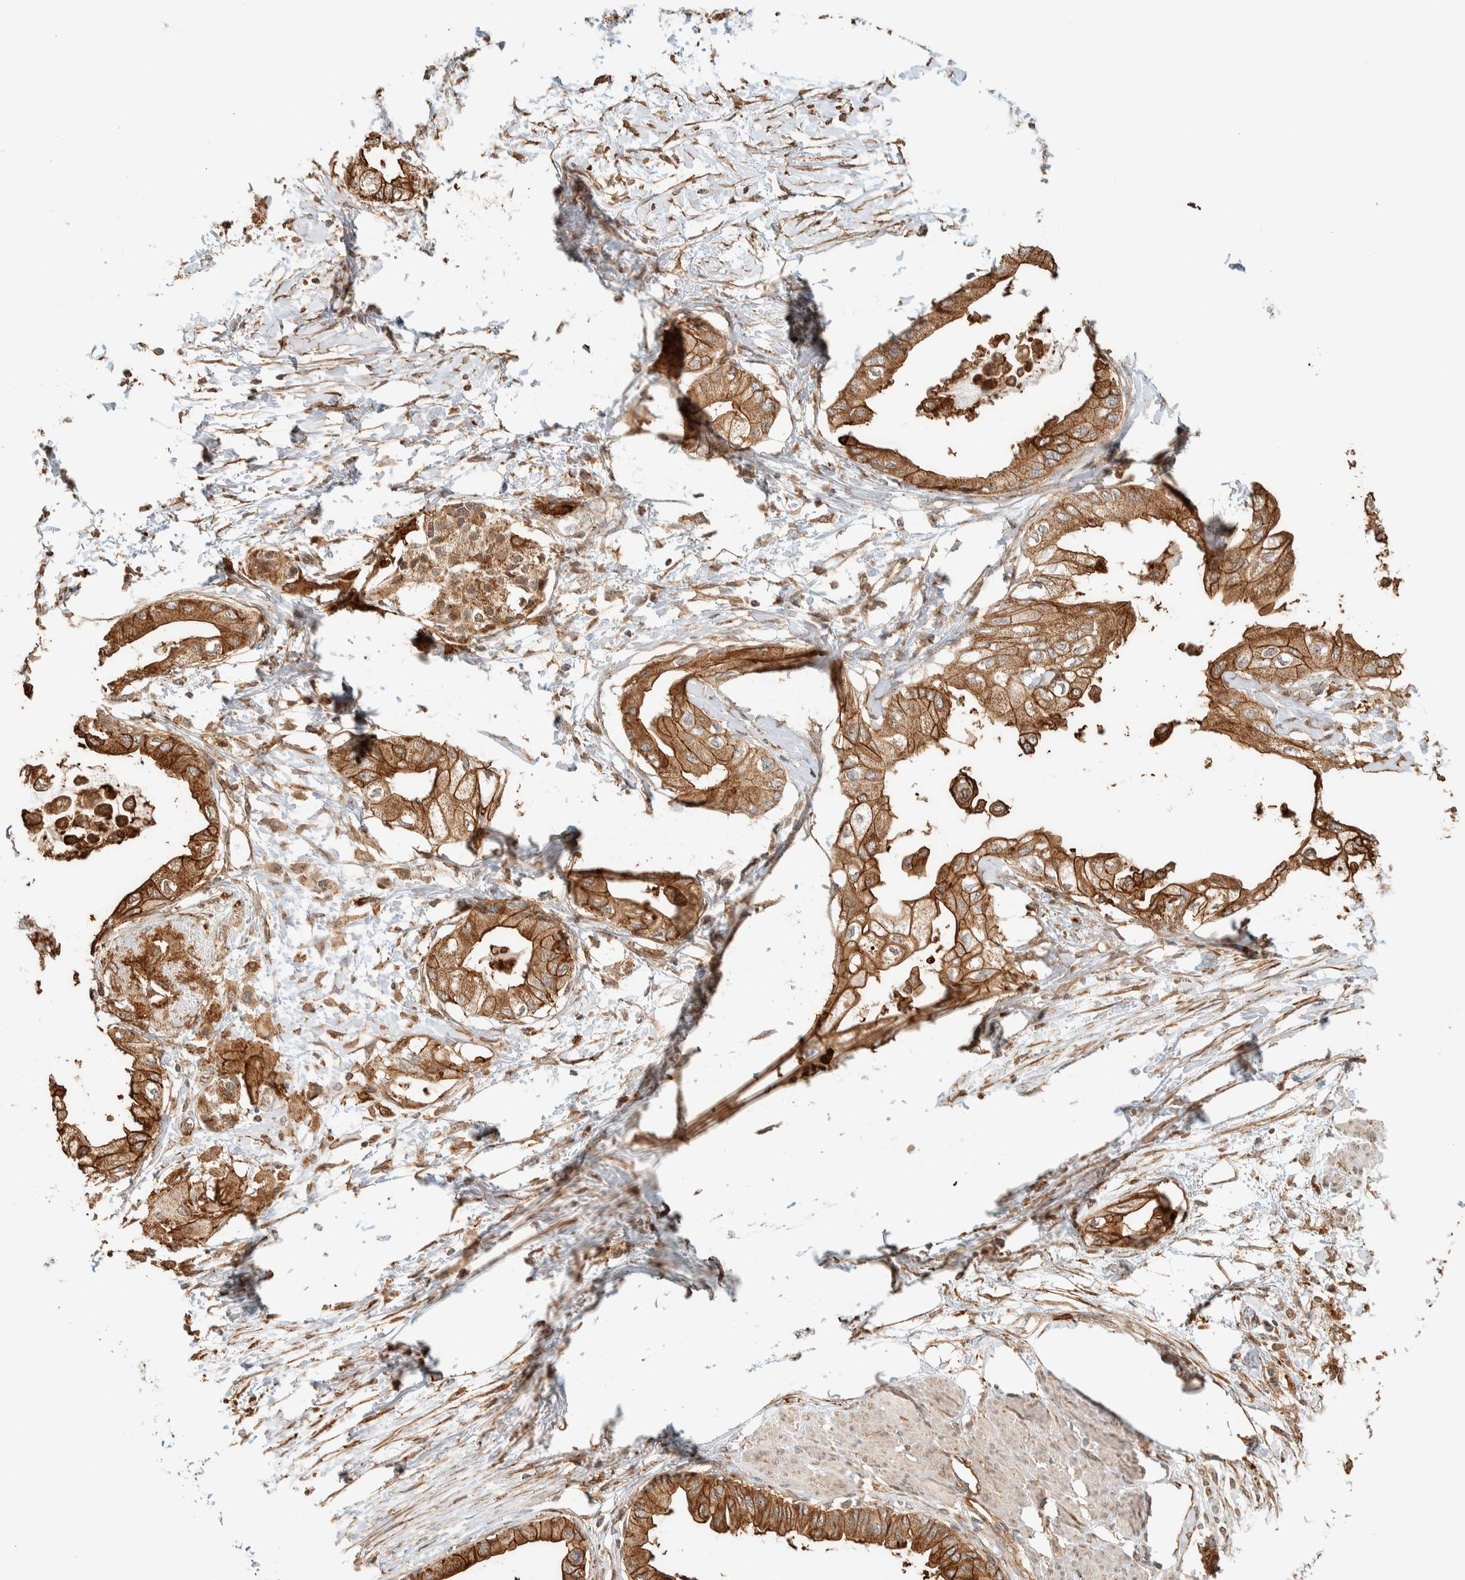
{"staining": {"intensity": "moderate", "quantity": ">75%", "location": "cytoplasmic/membranous"}, "tissue": "pancreatic cancer", "cell_type": "Tumor cells", "image_type": "cancer", "snomed": [{"axis": "morphology", "description": "Normal tissue, NOS"}, {"axis": "morphology", "description": "Adenocarcinoma, NOS"}, {"axis": "topography", "description": "Pancreas"}, {"axis": "topography", "description": "Duodenum"}], "caption": "IHC histopathology image of neoplastic tissue: adenocarcinoma (pancreatic) stained using IHC displays medium levels of moderate protein expression localized specifically in the cytoplasmic/membranous of tumor cells, appearing as a cytoplasmic/membranous brown color.", "gene": "KIF9", "patient": {"sex": "female", "age": 60}}